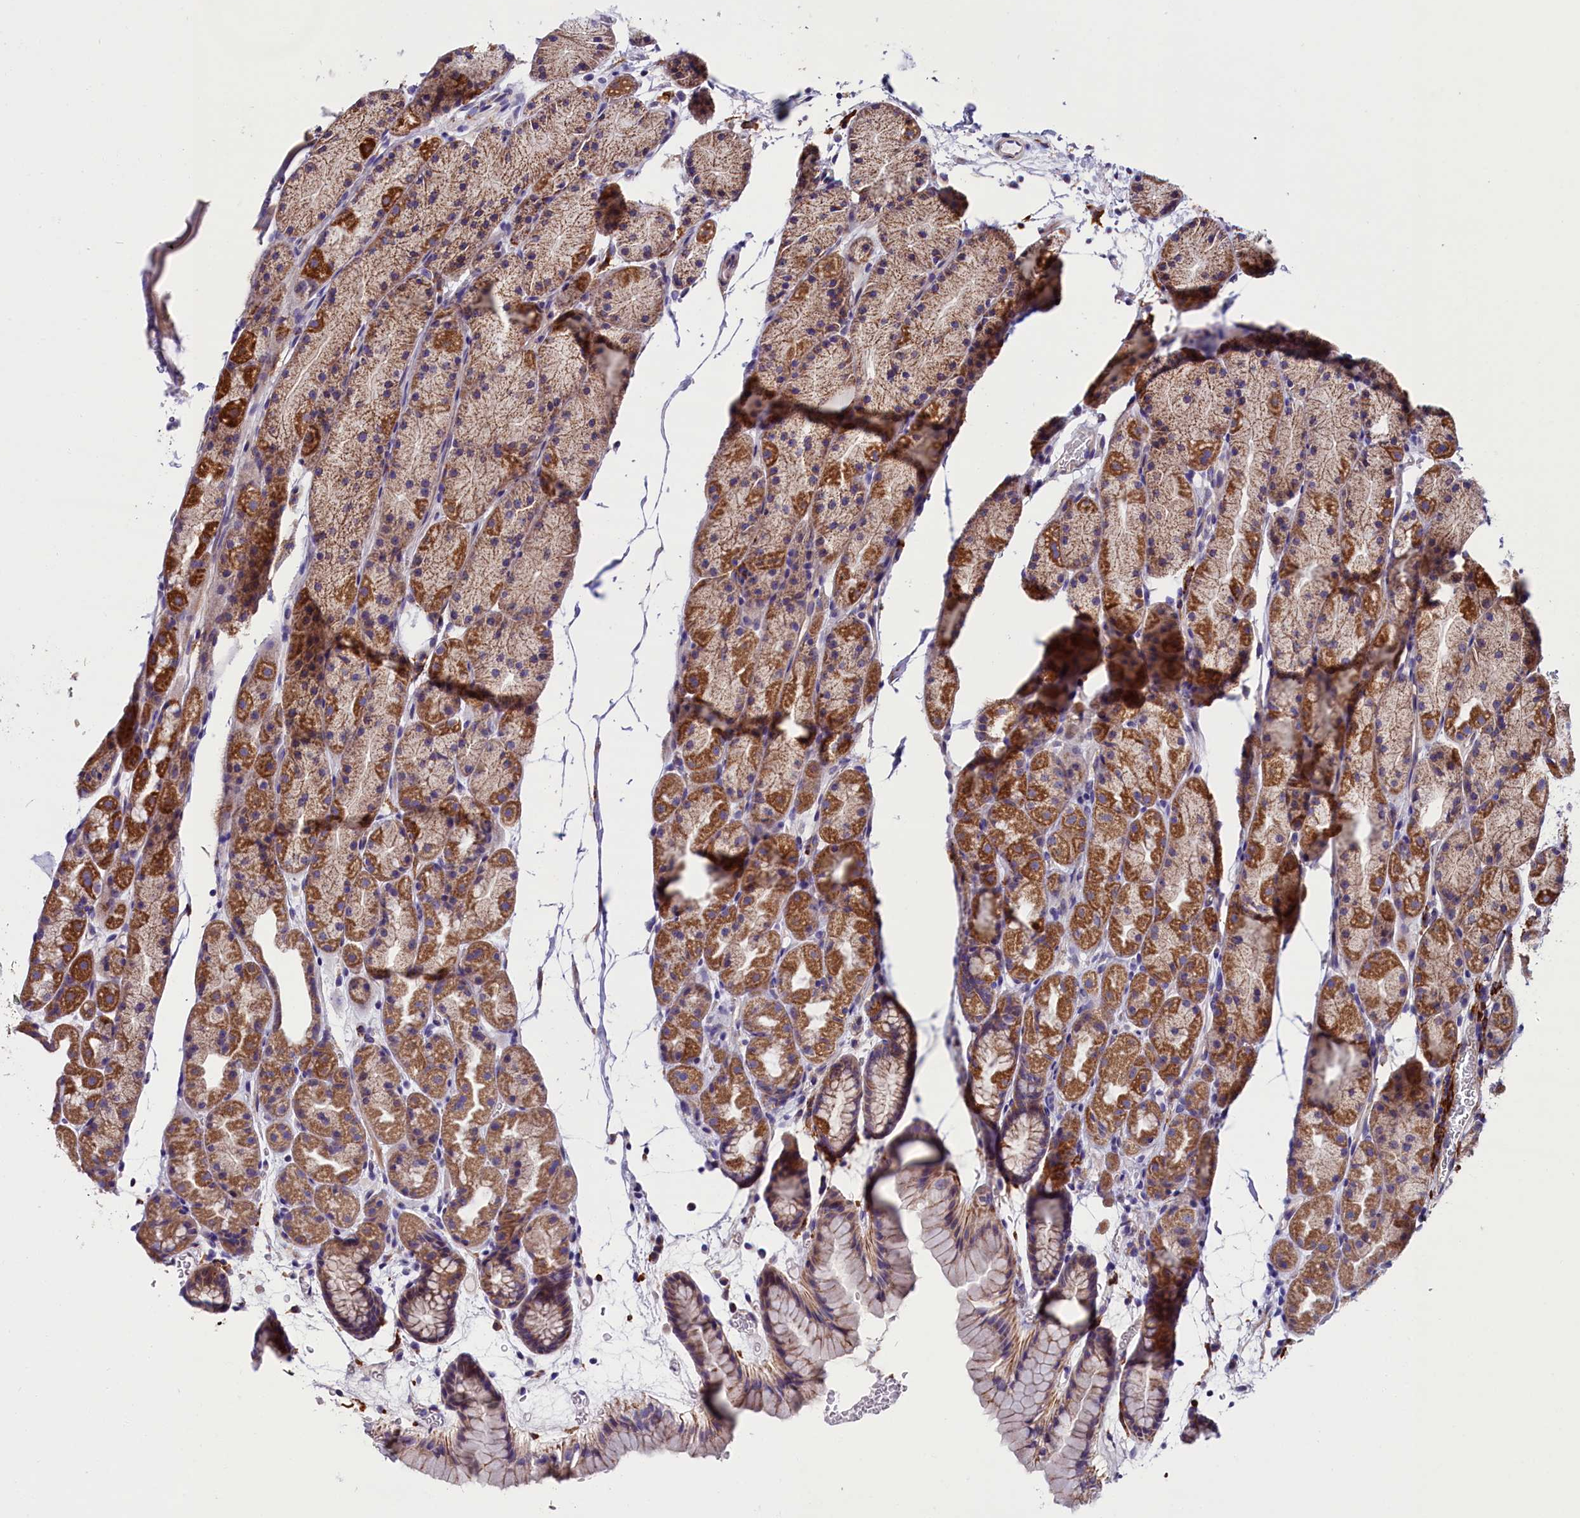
{"staining": {"intensity": "strong", "quantity": "25%-75%", "location": "cytoplasmic/membranous"}, "tissue": "stomach", "cell_type": "Glandular cells", "image_type": "normal", "snomed": [{"axis": "morphology", "description": "Normal tissue, NOS"}, {"axis": "topography", "description": "Stomach, upper"}, {"axis": "topography", "description": "Stomach"}], "caption": "A brown stain labels strong cytoplasmic/membranous staining of a protein in glandular cells of benign human stomach.", "gene": "IL20RA", "patient": {"sex": "male", "age": 47}}